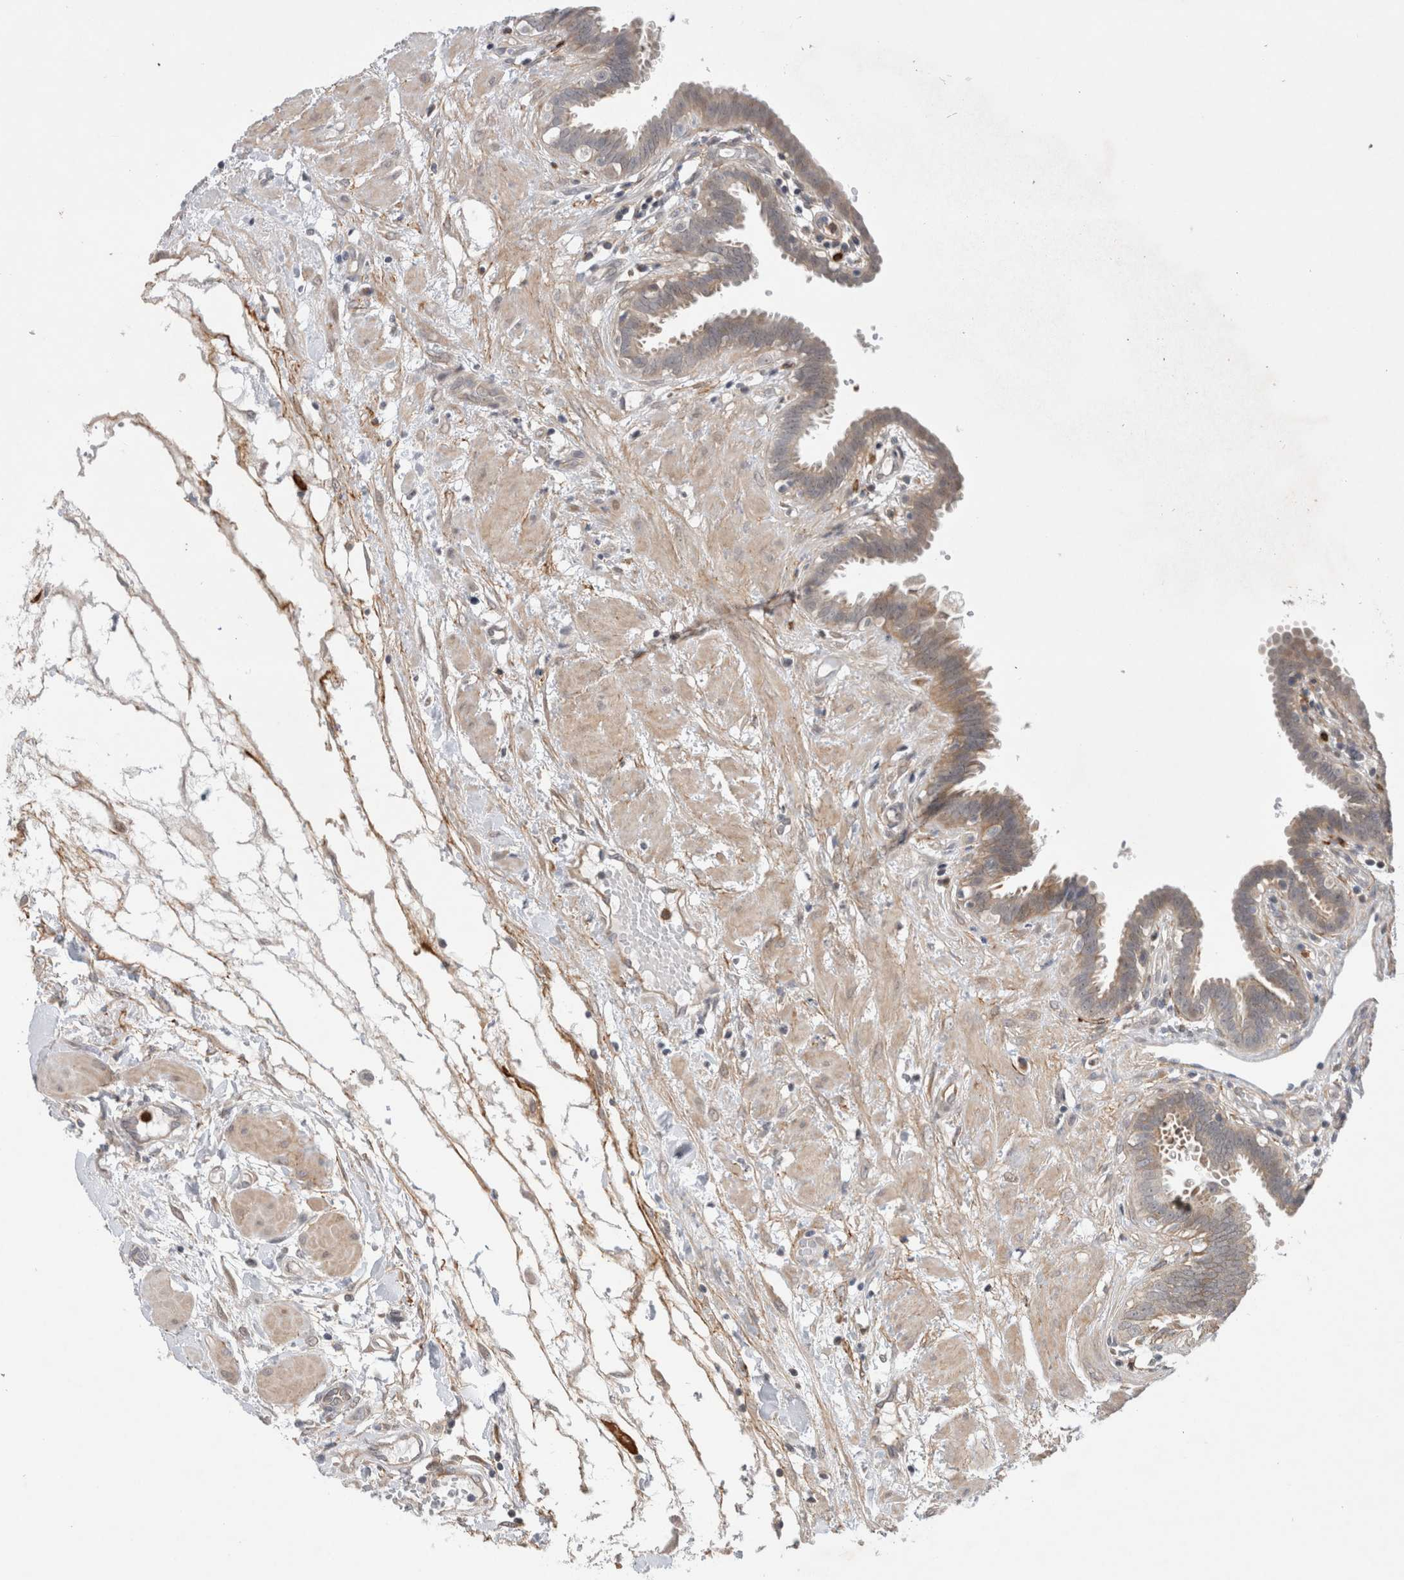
{"staining": {"intensity": "moderate", "quantity": "<25%", "location": "cytoplasmic/membranous"}, "tissue": "fallopian tube", "cell_type": "Glandular cells", "image_type": "normal", "snomed": [{"axis": "morphology", "description": "Normal tissue, NOS"}, {"axis": "topography", "description": "Fallopian tube"}, {"axis": "topography", "description": "Placenta"}], "caption": "High-magnification brightfield microscopy of benign fallopian tube stained with DAB (3,3'-diaminobenzidine) (brown) and counterstained with hematoxylin (blue). glandular cells exhibit moderate cytoplasmic/membranous positivity is identified in about<25% of cells.", "gene": "GSDMB", "patient": {"sex": "female", "age": 32}}